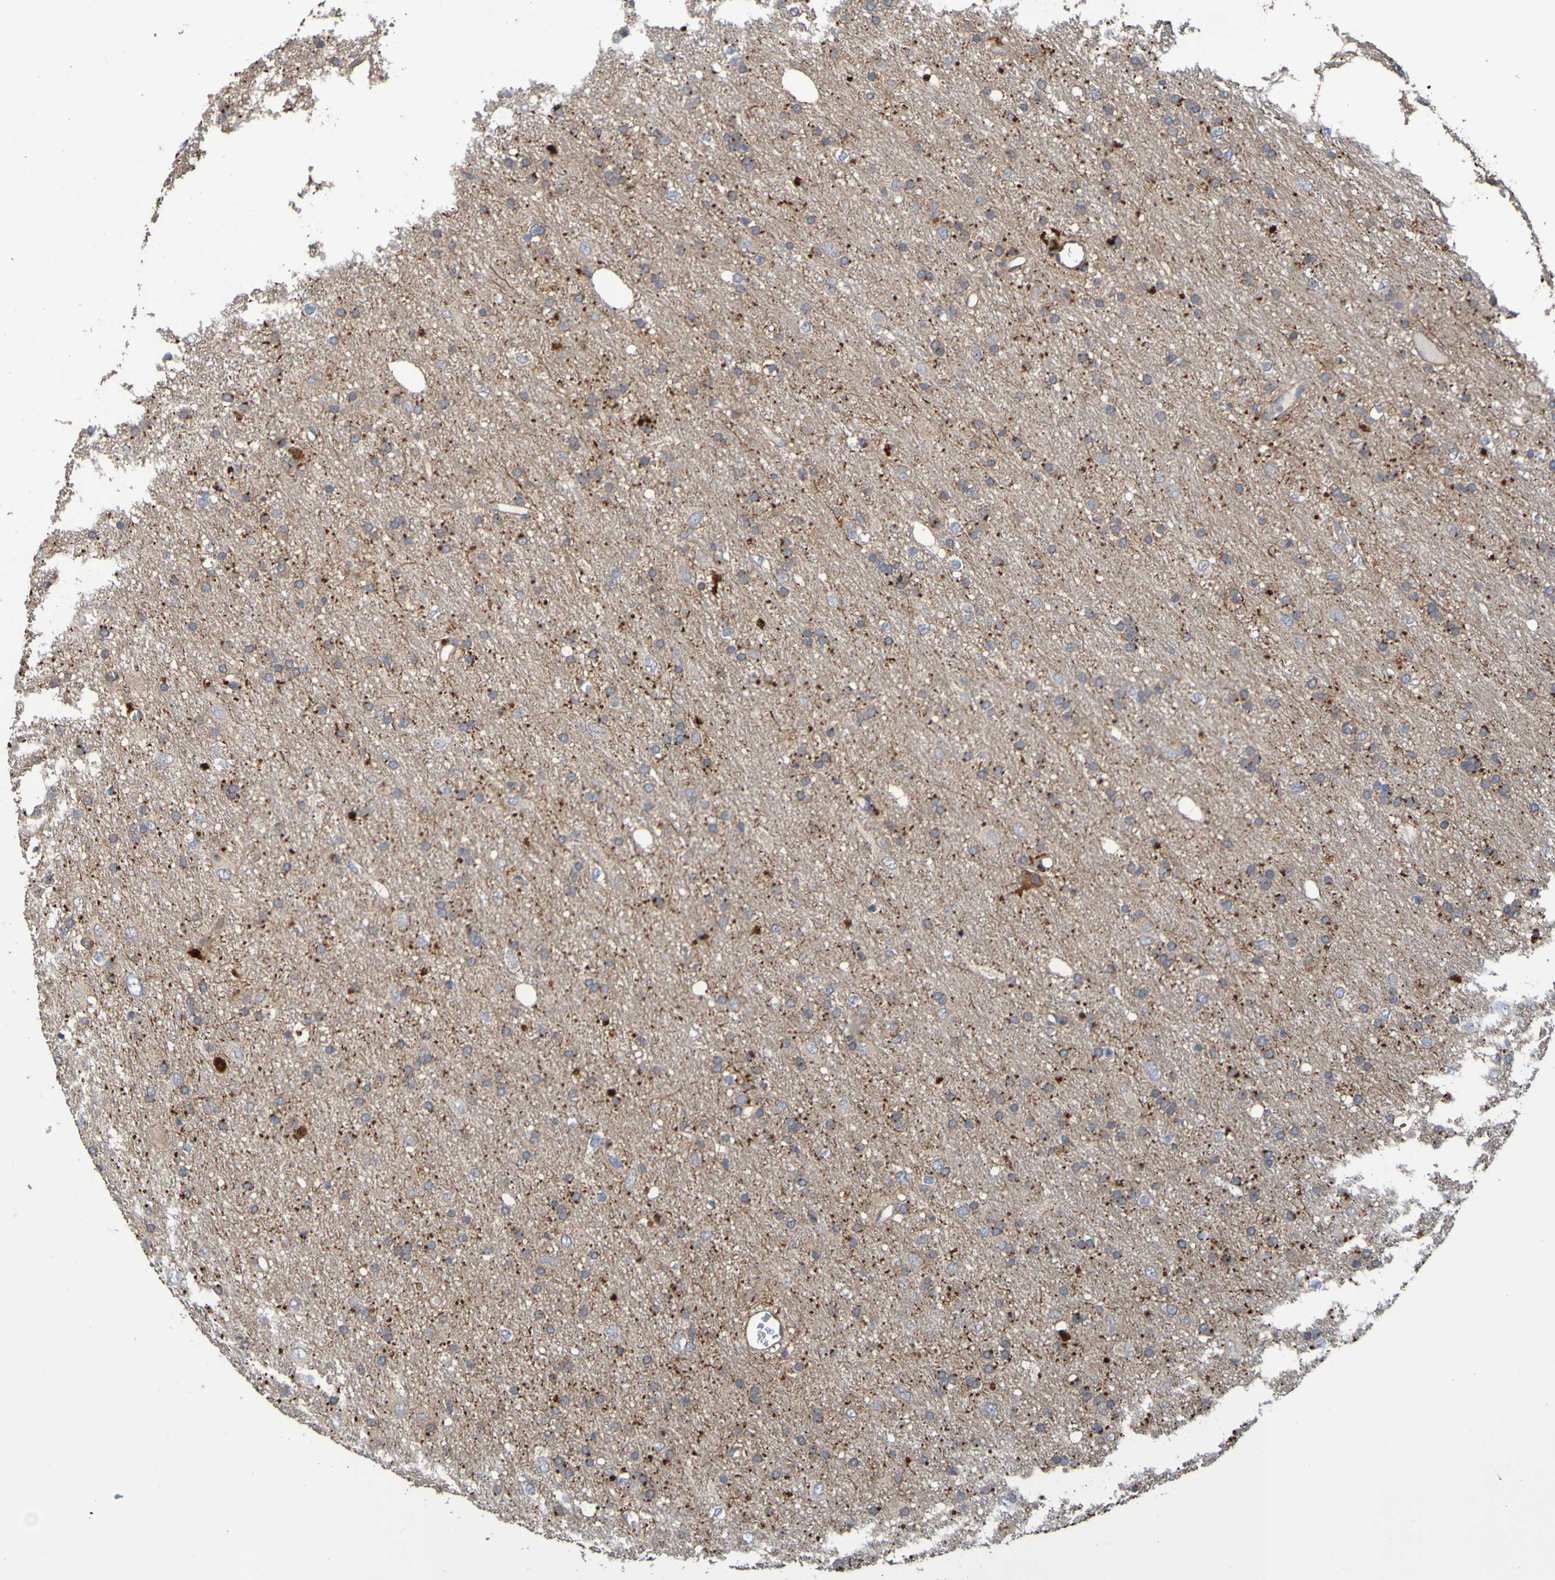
{"staining": {"intensity": "moderate", "quantity": "25%-75%", "location": "cytoplasmic/membranous"}, "tissue": "glioma", "cell_type": "Tumor cells", "image_type": "cancer", "snomed": [{"axis": "morphology", "description": "Glioma, malignant, Low grade"}, {"axis": "topography", "description": "Brain"}], "caption": "Low-grade glioma (malignant) stained with a protein marker reveals moderate staining in tumor cells.", "gene": "UCN", "patient": {"sex": "male", "age": 77}}